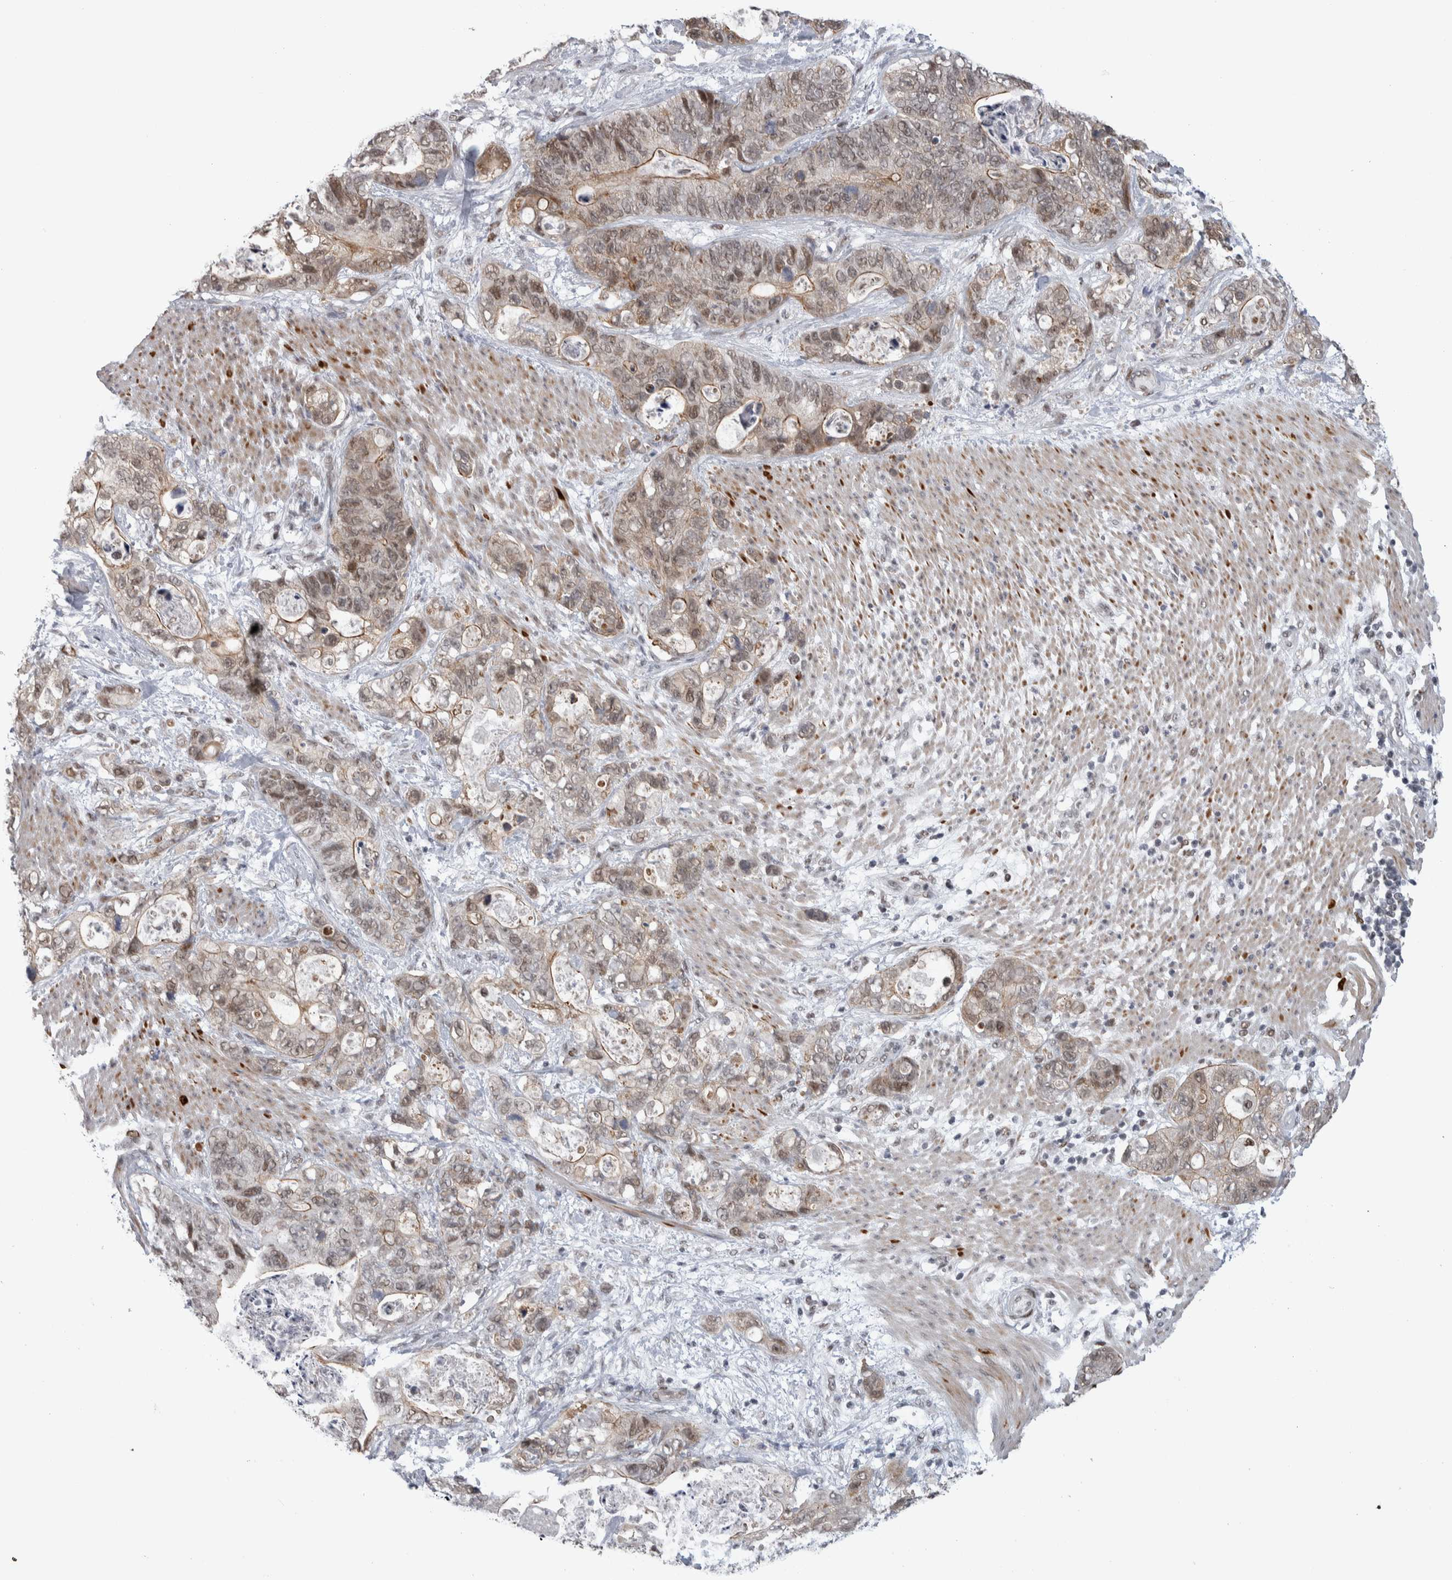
{"staining": {"intensity": "weak", "quantity": "25%-75%", "location": "cytoplasmic/membranous,nuclear"}, "tissue": "stomach cancer", "cell_type": "Tumor cells", "image_type": "cancer", "snomed": [{"axis": "morphology", "description": "Normal tissue, NOS"}, {"axis": "morphology", "description": "Adenocarcinoma, NOS"}, {"axis": "topography", "description": "Stomach"}], "caption": "DAB (3,3'-diaminobenzidine) immunohistochemical staining of stomach adenocarcinoma displays weak cytoplasmic/membranous and nuclear protein expression in approximately 25%-75% of tumor cells. (Stains: DAB in brown, nuclei in blue, Microscopy: brightfield microscopy at high magnification).", "gene": "HEXIM2", "patient": {"sex": "female", "age": 89}}